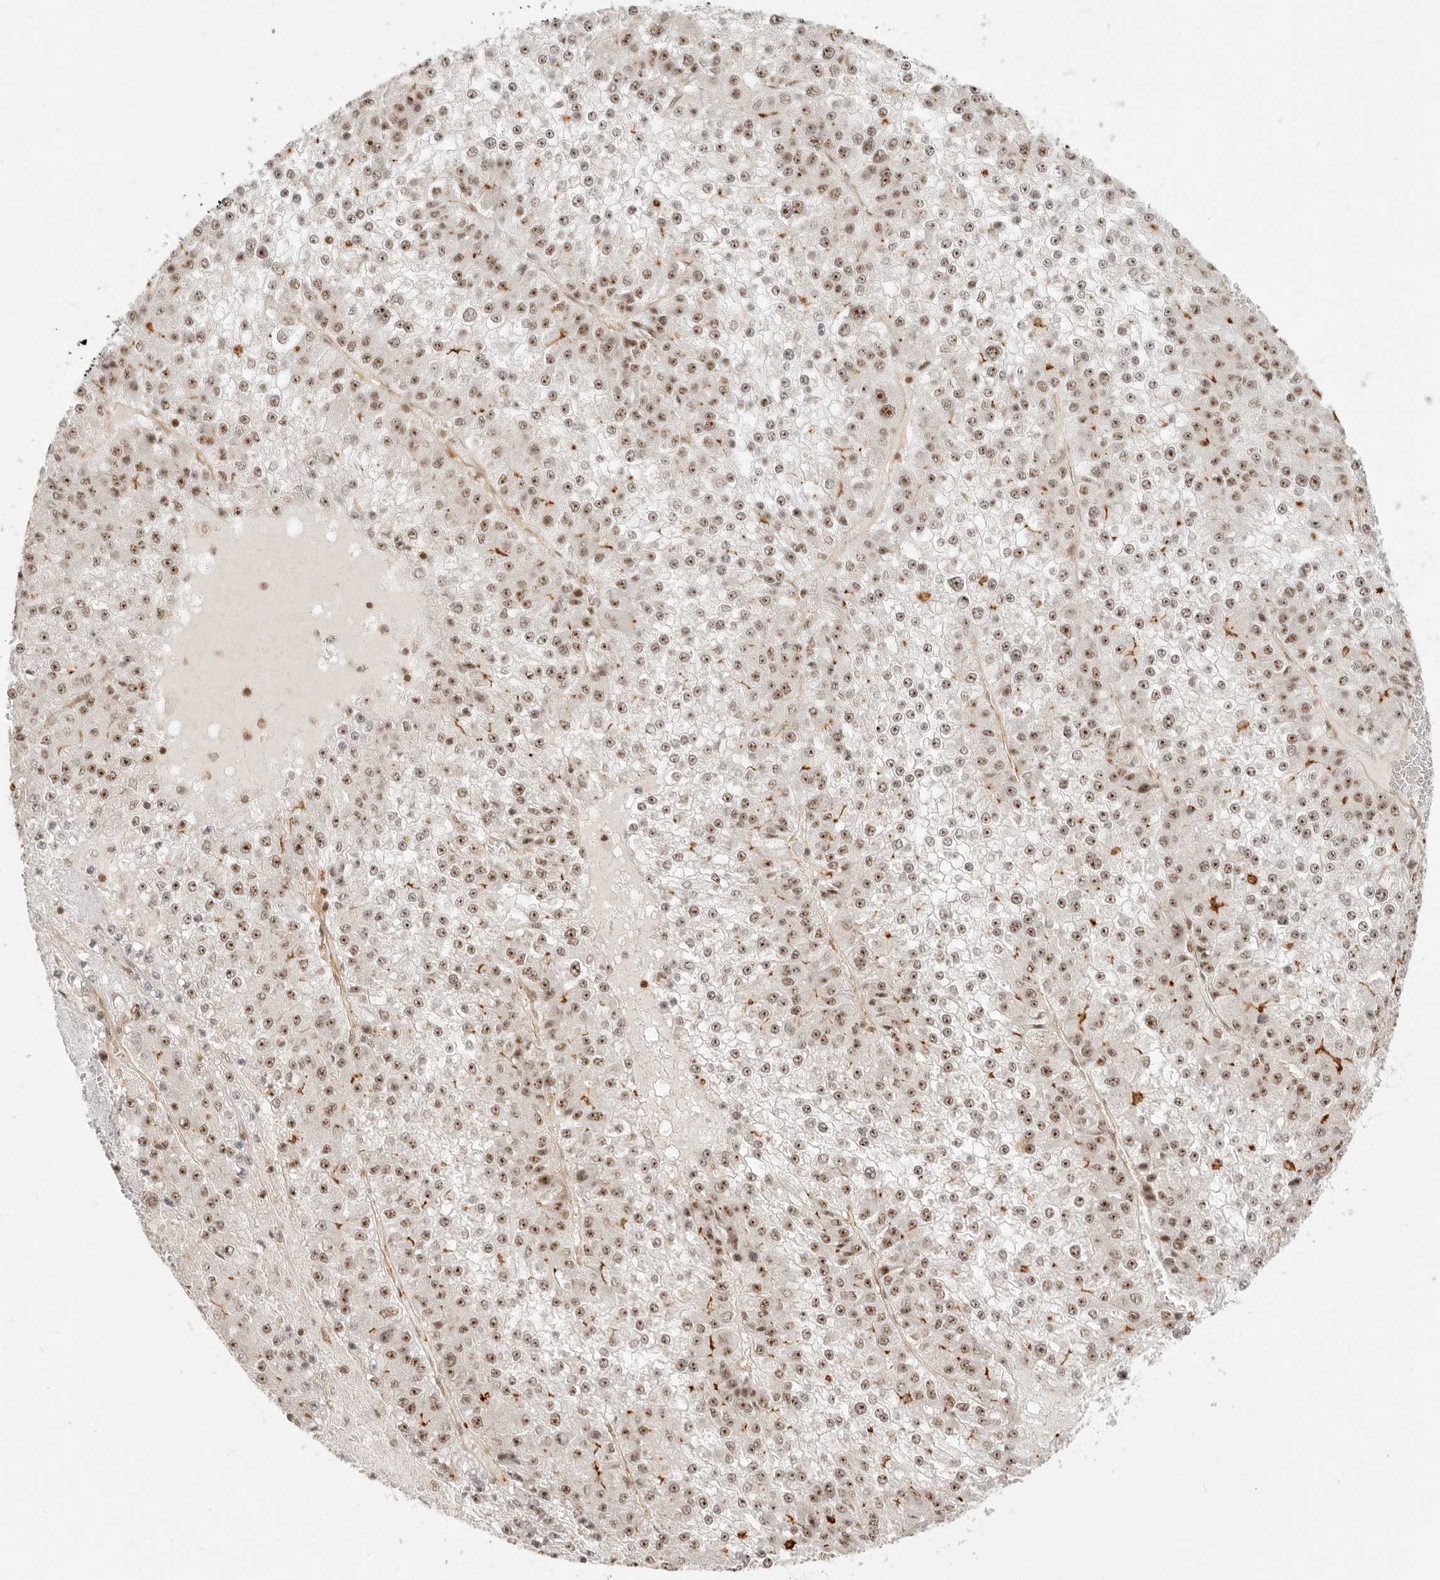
{"staining": {"intensity": "moderate", "quantity": ">75%", "location": "nuclear"}, "tissue": "liver cancer", "cell_type": "Tumor cells", "image_type": "cancer", "snomed": [{"axis": "morphology", "description": "Carcinoma, Hepatocellular, NOS"}, {"axis": "topography", "description": "Liver"}], "caption": "A histopathology image of human liver cancer (hepatocellular carcinoma) stained for a protein displays moderate nuclear brown staining in tumor cells.", "gene": "BAP1", "patient": {"sex": "female", "age": 73}}